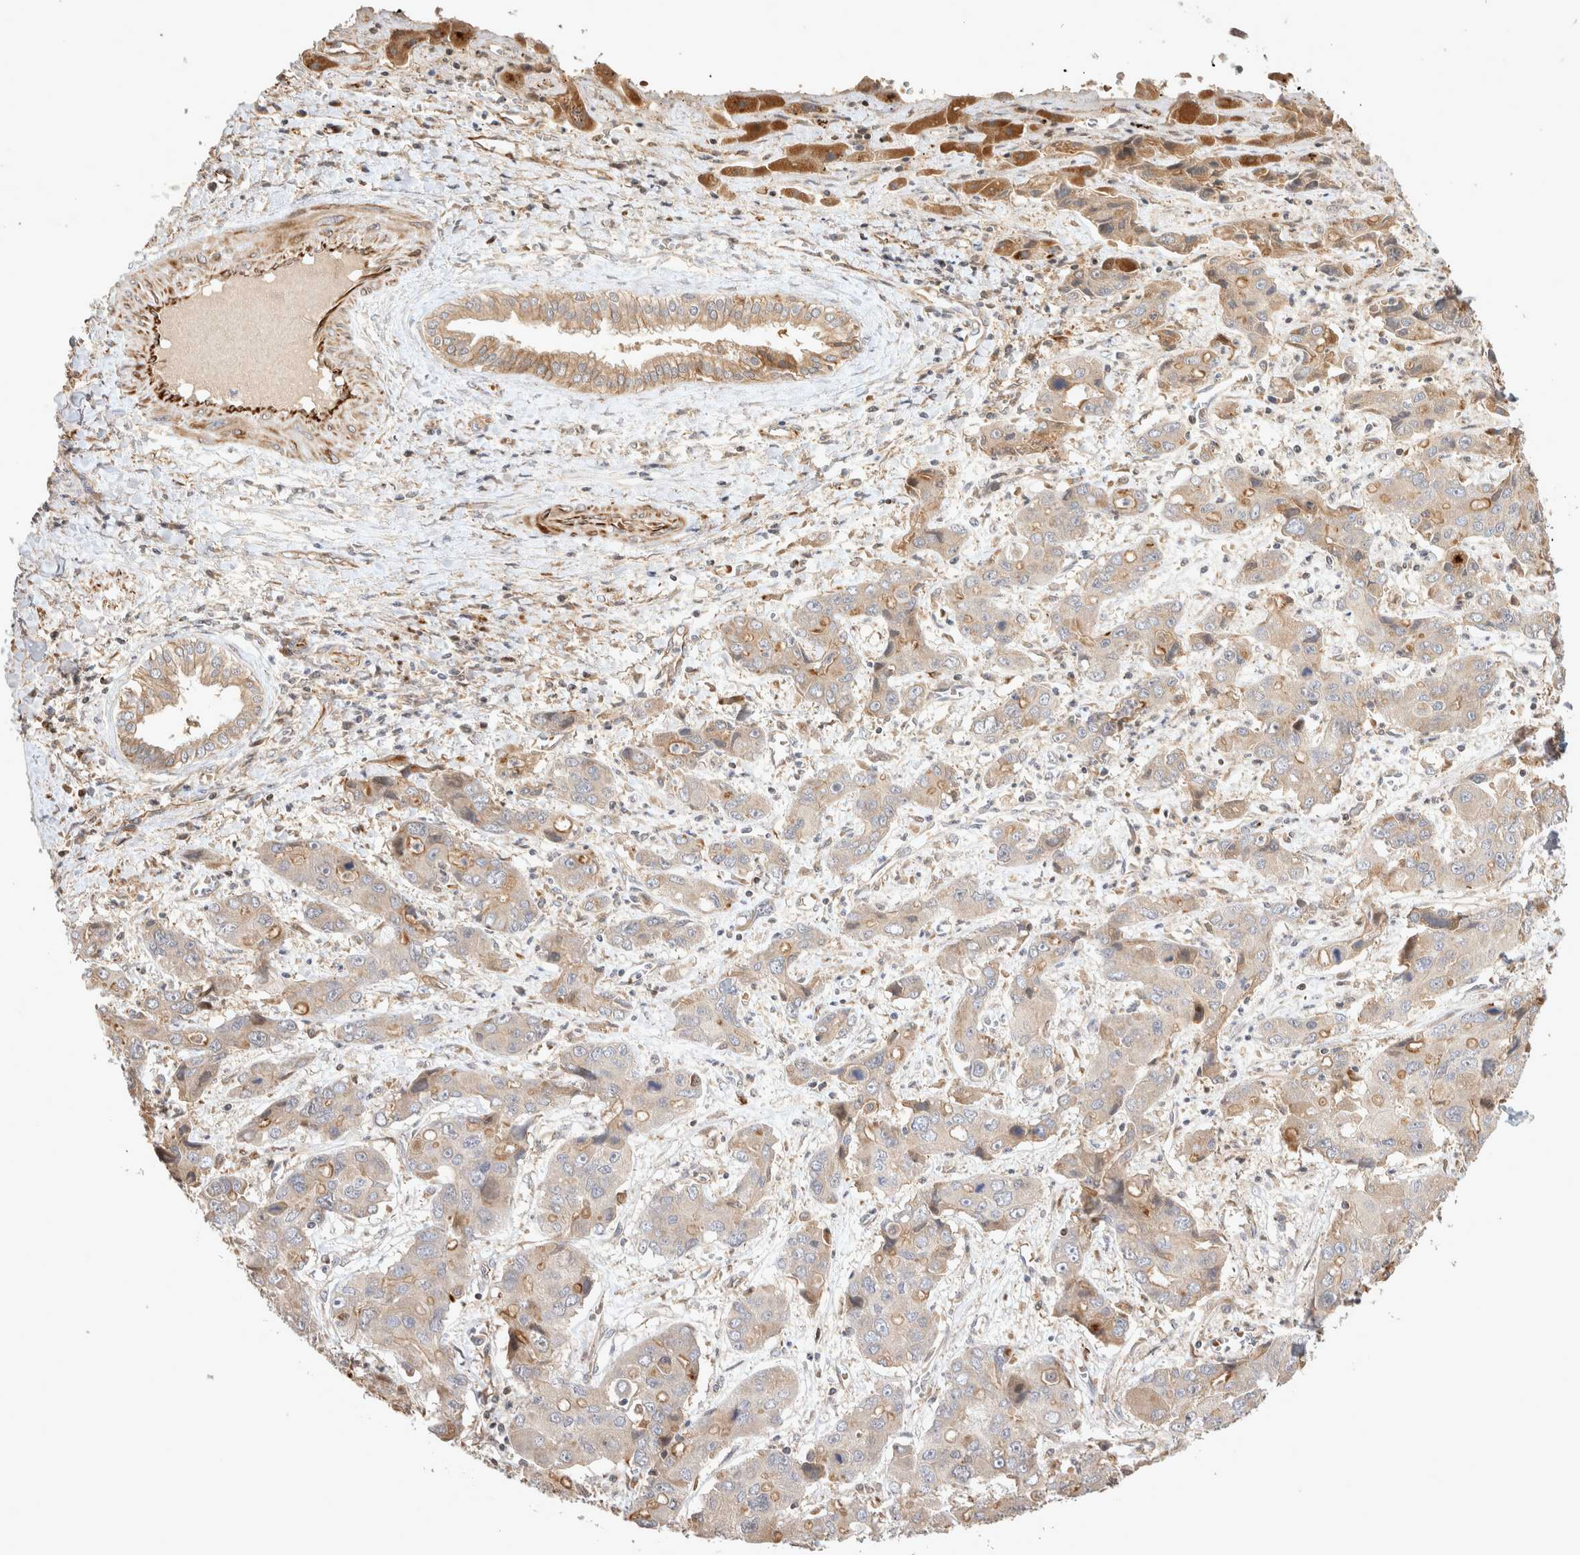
{"staining": {"intensity": "moderate", "quantity": "<25%", "location": "cytoplasmic/membranous"}, "tissue": "liver cancer", "cell_type": "Tumor cells", "image_type": "cancer", "snomed": [{"axis": "morphology", "description": "Cholangiocarcinoma"}, {"axis": "topography", "description": "Liver"}], "caption": "Liver cancer (cholangiocarcinoma) stained with IHC demonstrates moderate cytoplasmic/membranous expression in about <25% of tumor cells. (Brightfield microscopy of DAB IHC at high magnification).", "gene": "NMU", "patient": {"sex": "male", "age": 67}}